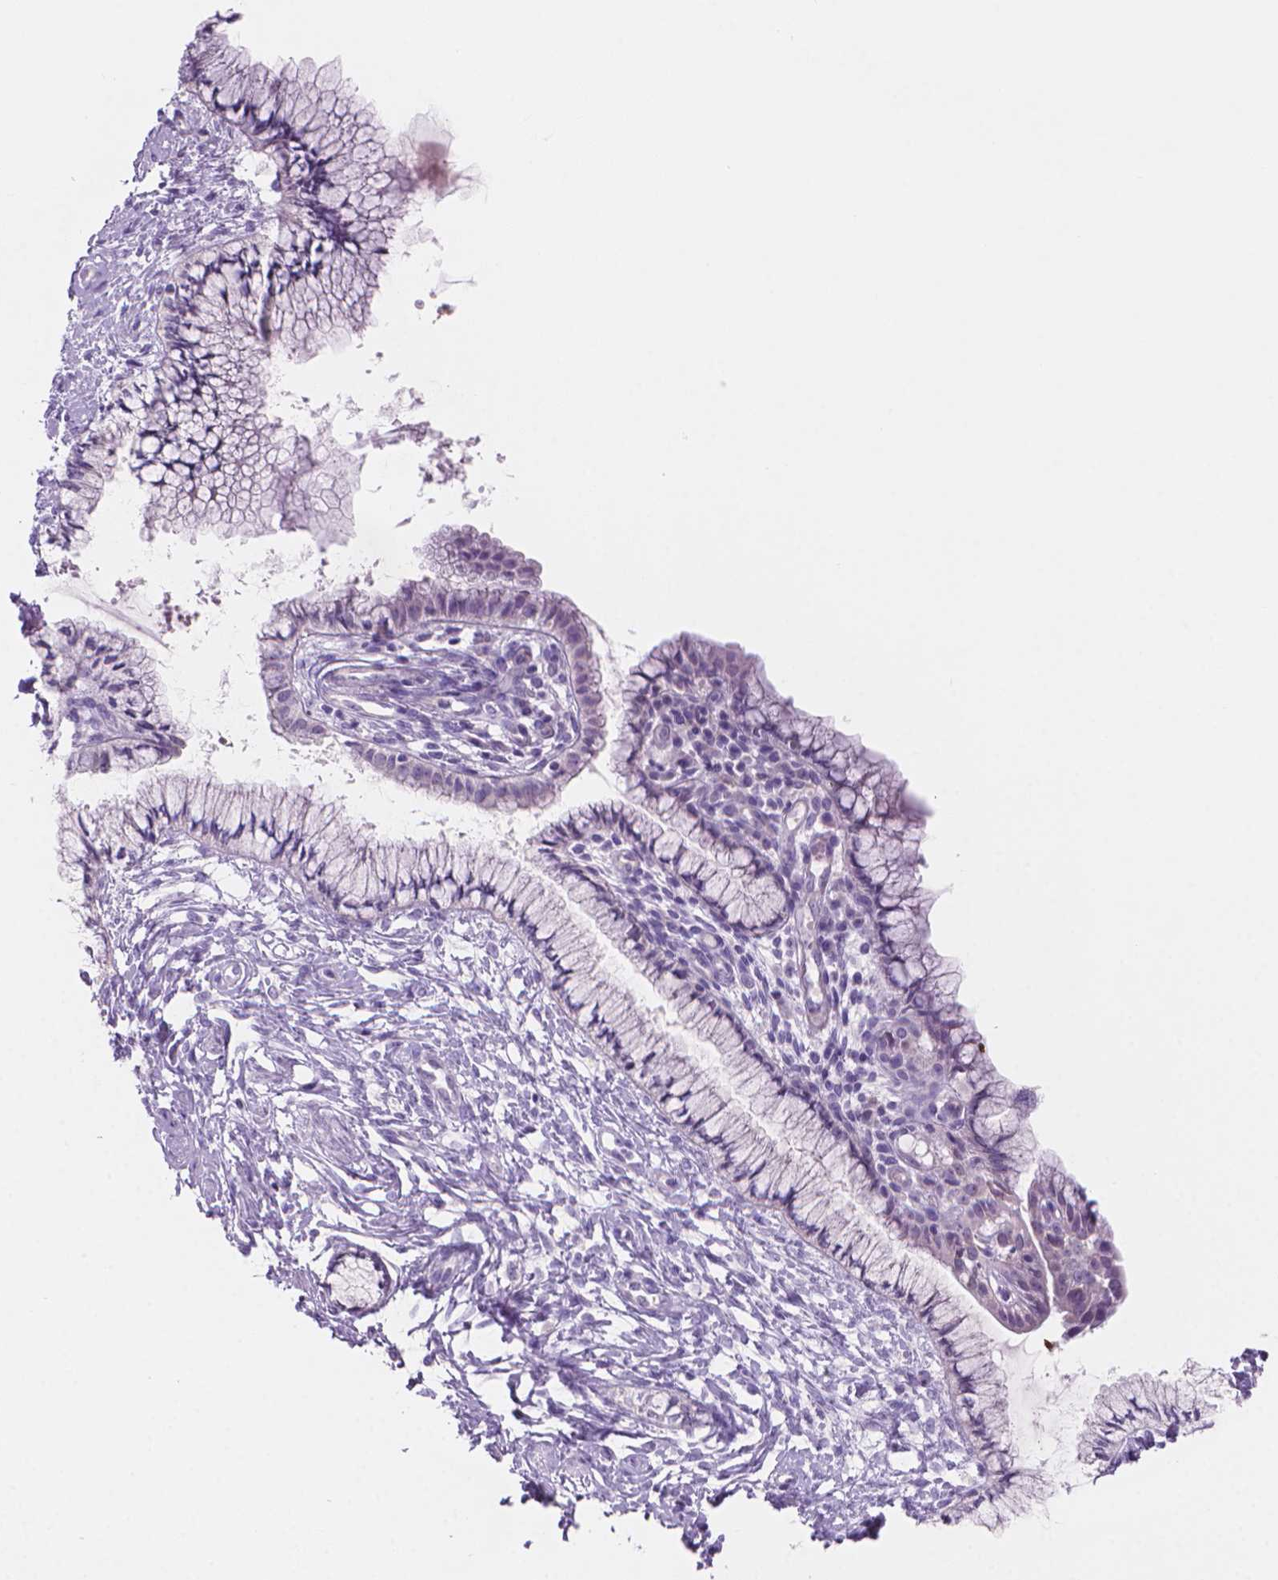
{"staining": {"intensity": "negative", "quantity": "none", "location": "none"}, "tissue": "cervix", "cell_type": "Glandular cells", "image_type": "normal", "snomed": [{"axis": "morphology", "description": "Normal tissue, NOS"}, {"axis": "topography", "description": "Cervix"}], "caption": "DAB immunohistochemical staining of benign human cervix demonstrates no significant expression in glandular cells.", "gene": "ENSG00000187186", "patient": {"sex": "female", "age": 37}}